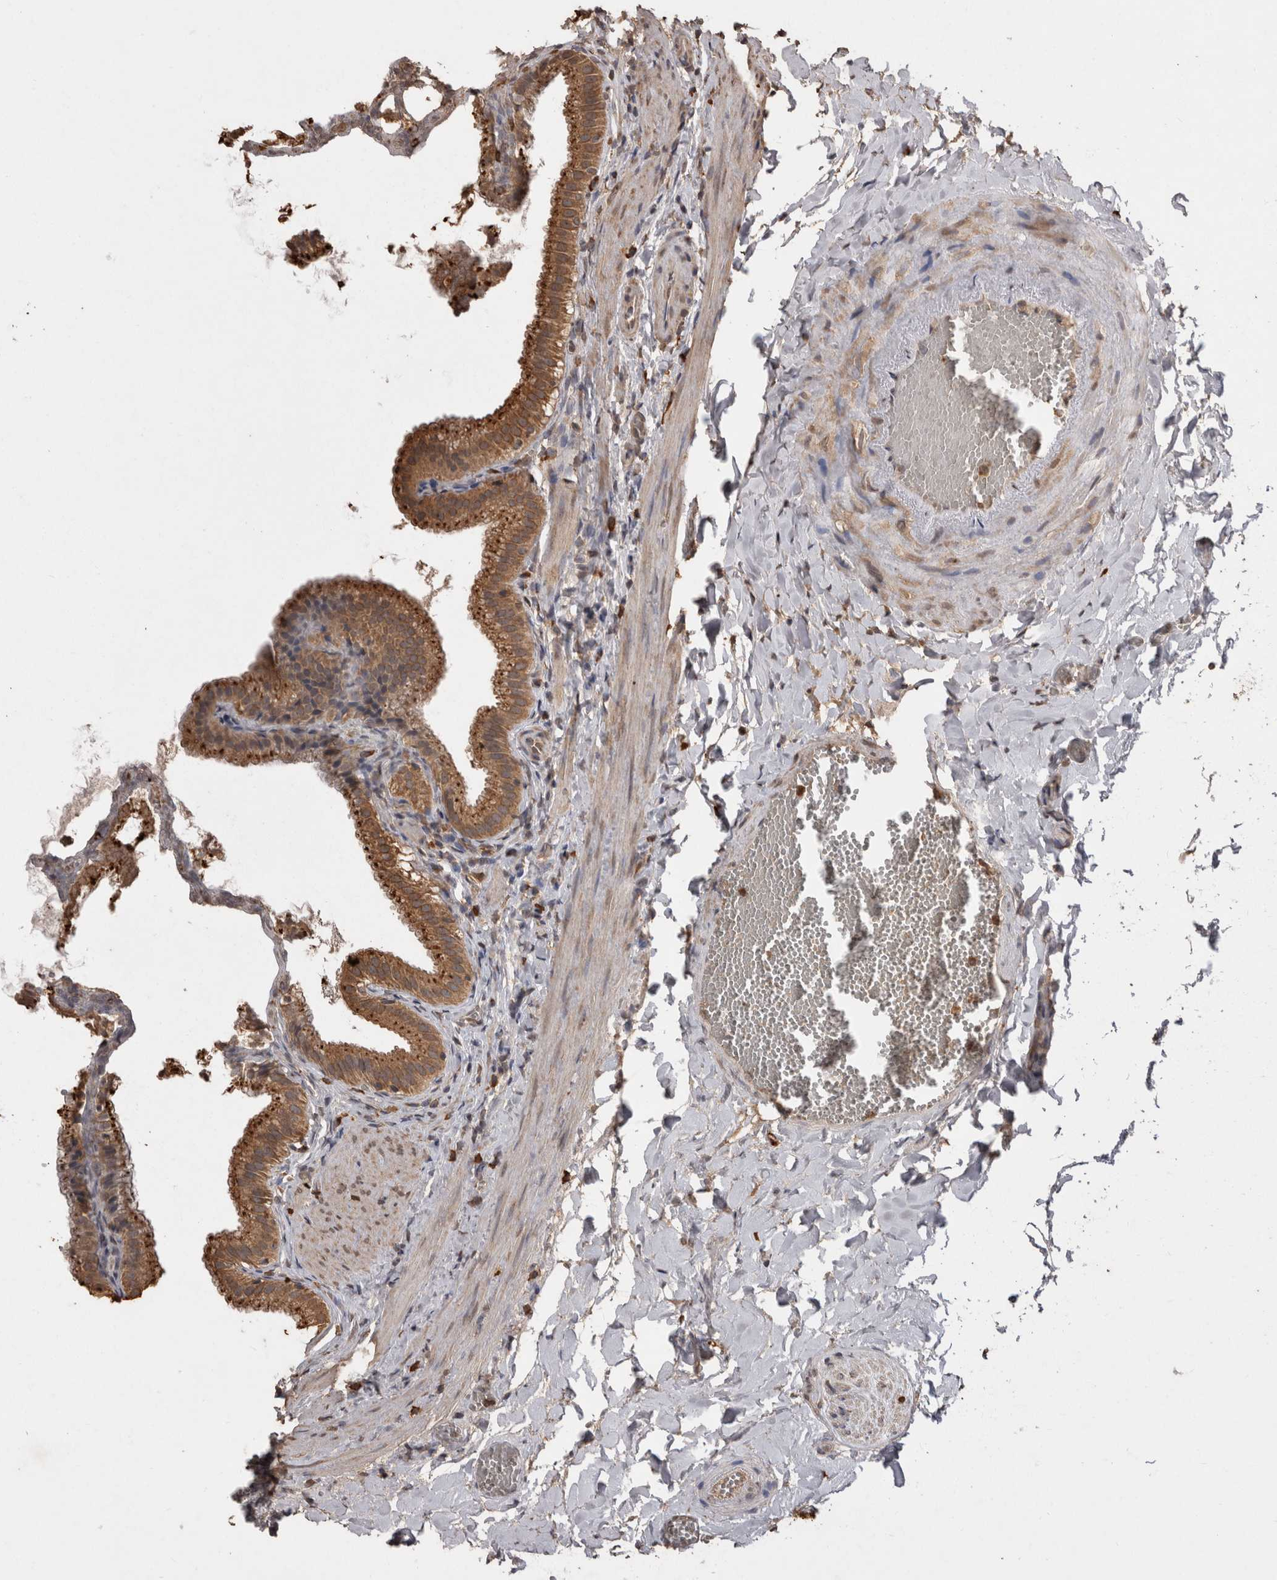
{"staining": {"intensity": "moderate", "quantity": ">75%", "location": "cytoplasmic/membranous"}, "tissue": "gallbladder", "cell_type": "Glandular cells", "image_type": "normal", "snomed": [{"axis": "morphology", "description": "Normal tissue, NOS"}, {"axis": "topography", "description": "Gallbladder"}], "caption": "This histopathology image displays IHC staining of benign human gallbladder, with medium moderate cytoplasmic/membranous positivity in about >75% of glandular cells.", "gene": "SOCS5", "patient": {"sex": "male", "age": 38}}